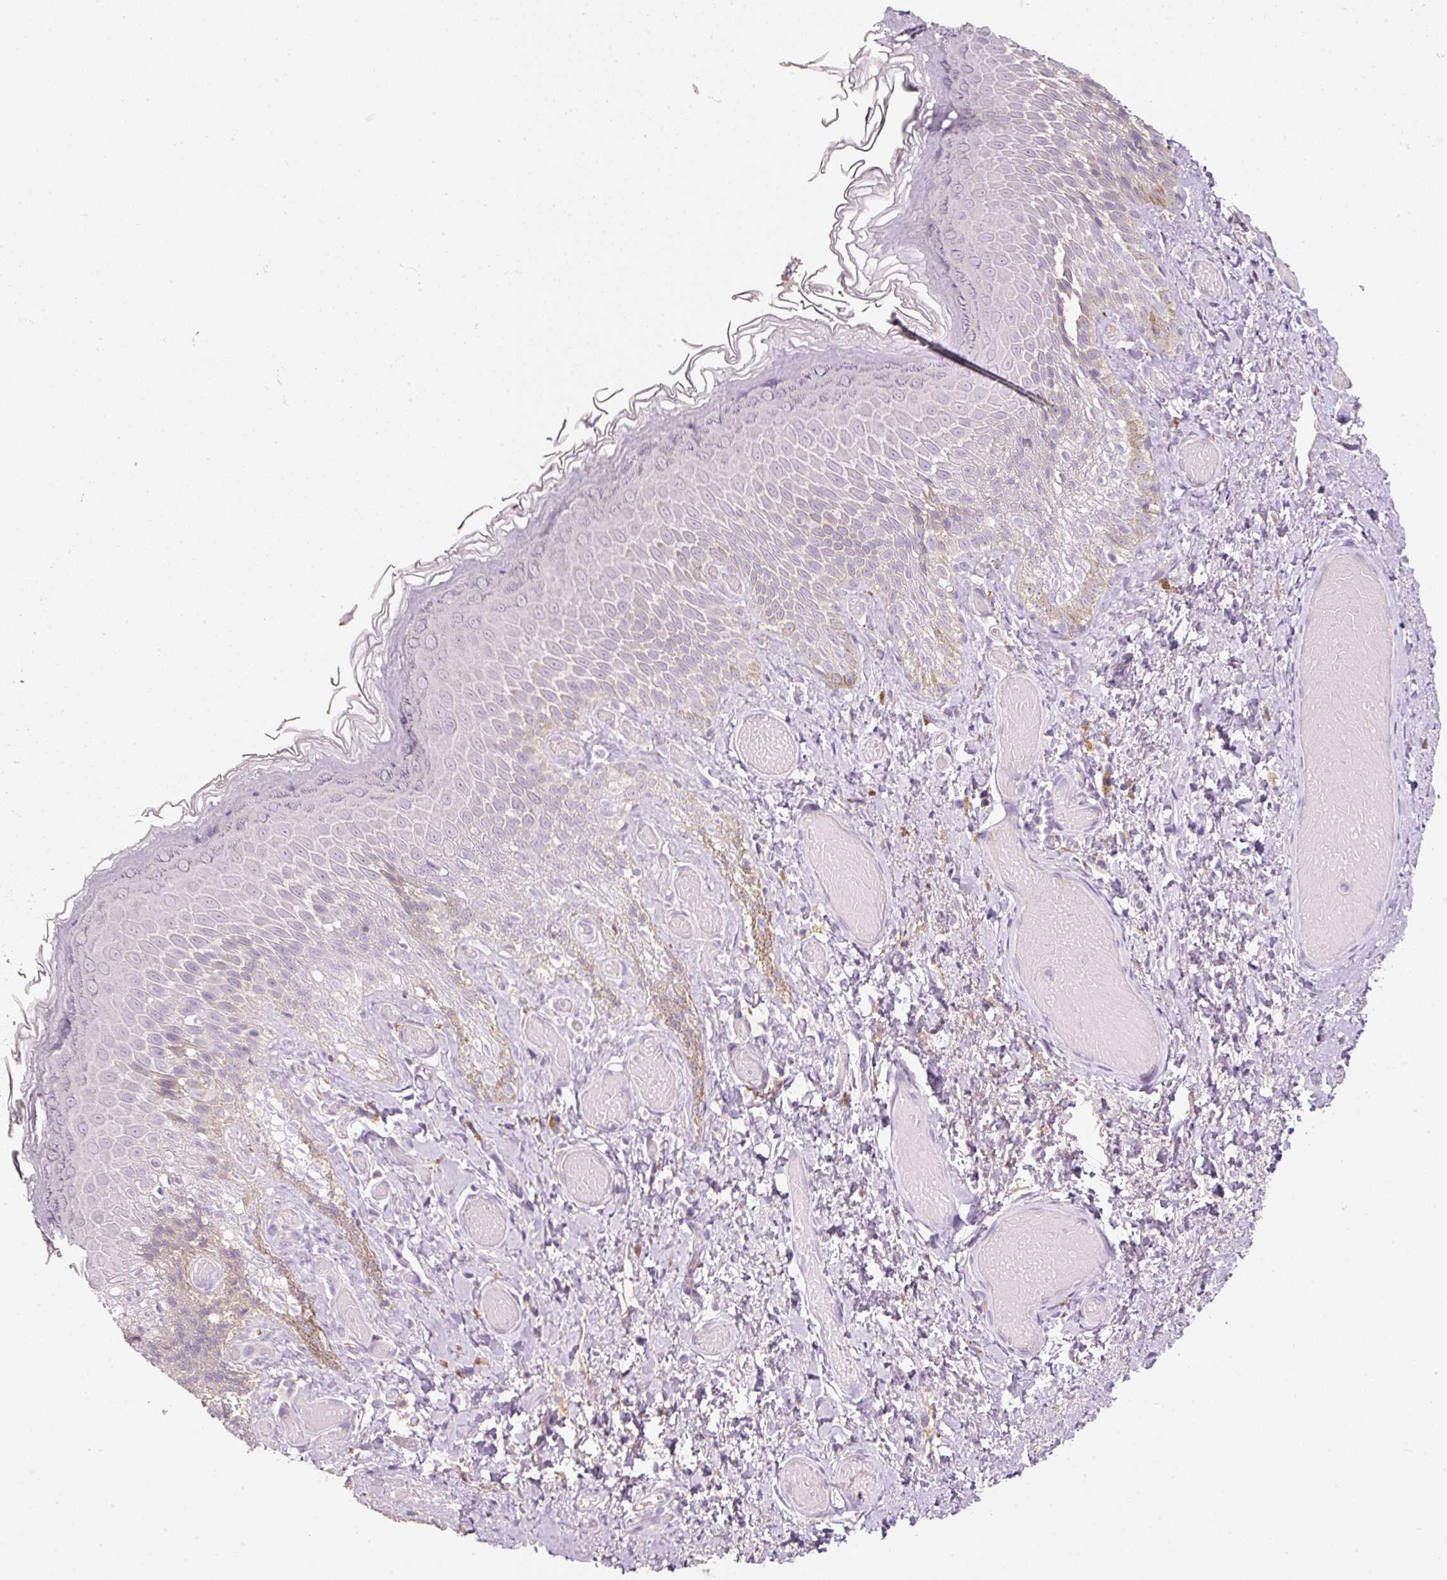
{"staining": {"intensity": "weak", "quantity": "<25%", "location": "cytoplasmic/membranous"}, "tissue": "skin", "cell_type": "Epidermal cells", "image_type": "normal", "snomed": [{"axis": "morphology", "description": "Normal tissue, NOS"}, {"axis": "topography", "description": "Anal"}], "caption": "Skin was stained to show a protein in brown. There is no significant expression in epidermal cells. The staining is performed using DAB (3,3'-diaminobenzidine) brown chromogen with nuclei counter-stained in using hematoxylin.", "gene": "TMEM37", "patient": {"sex": "female", "age": 40}}